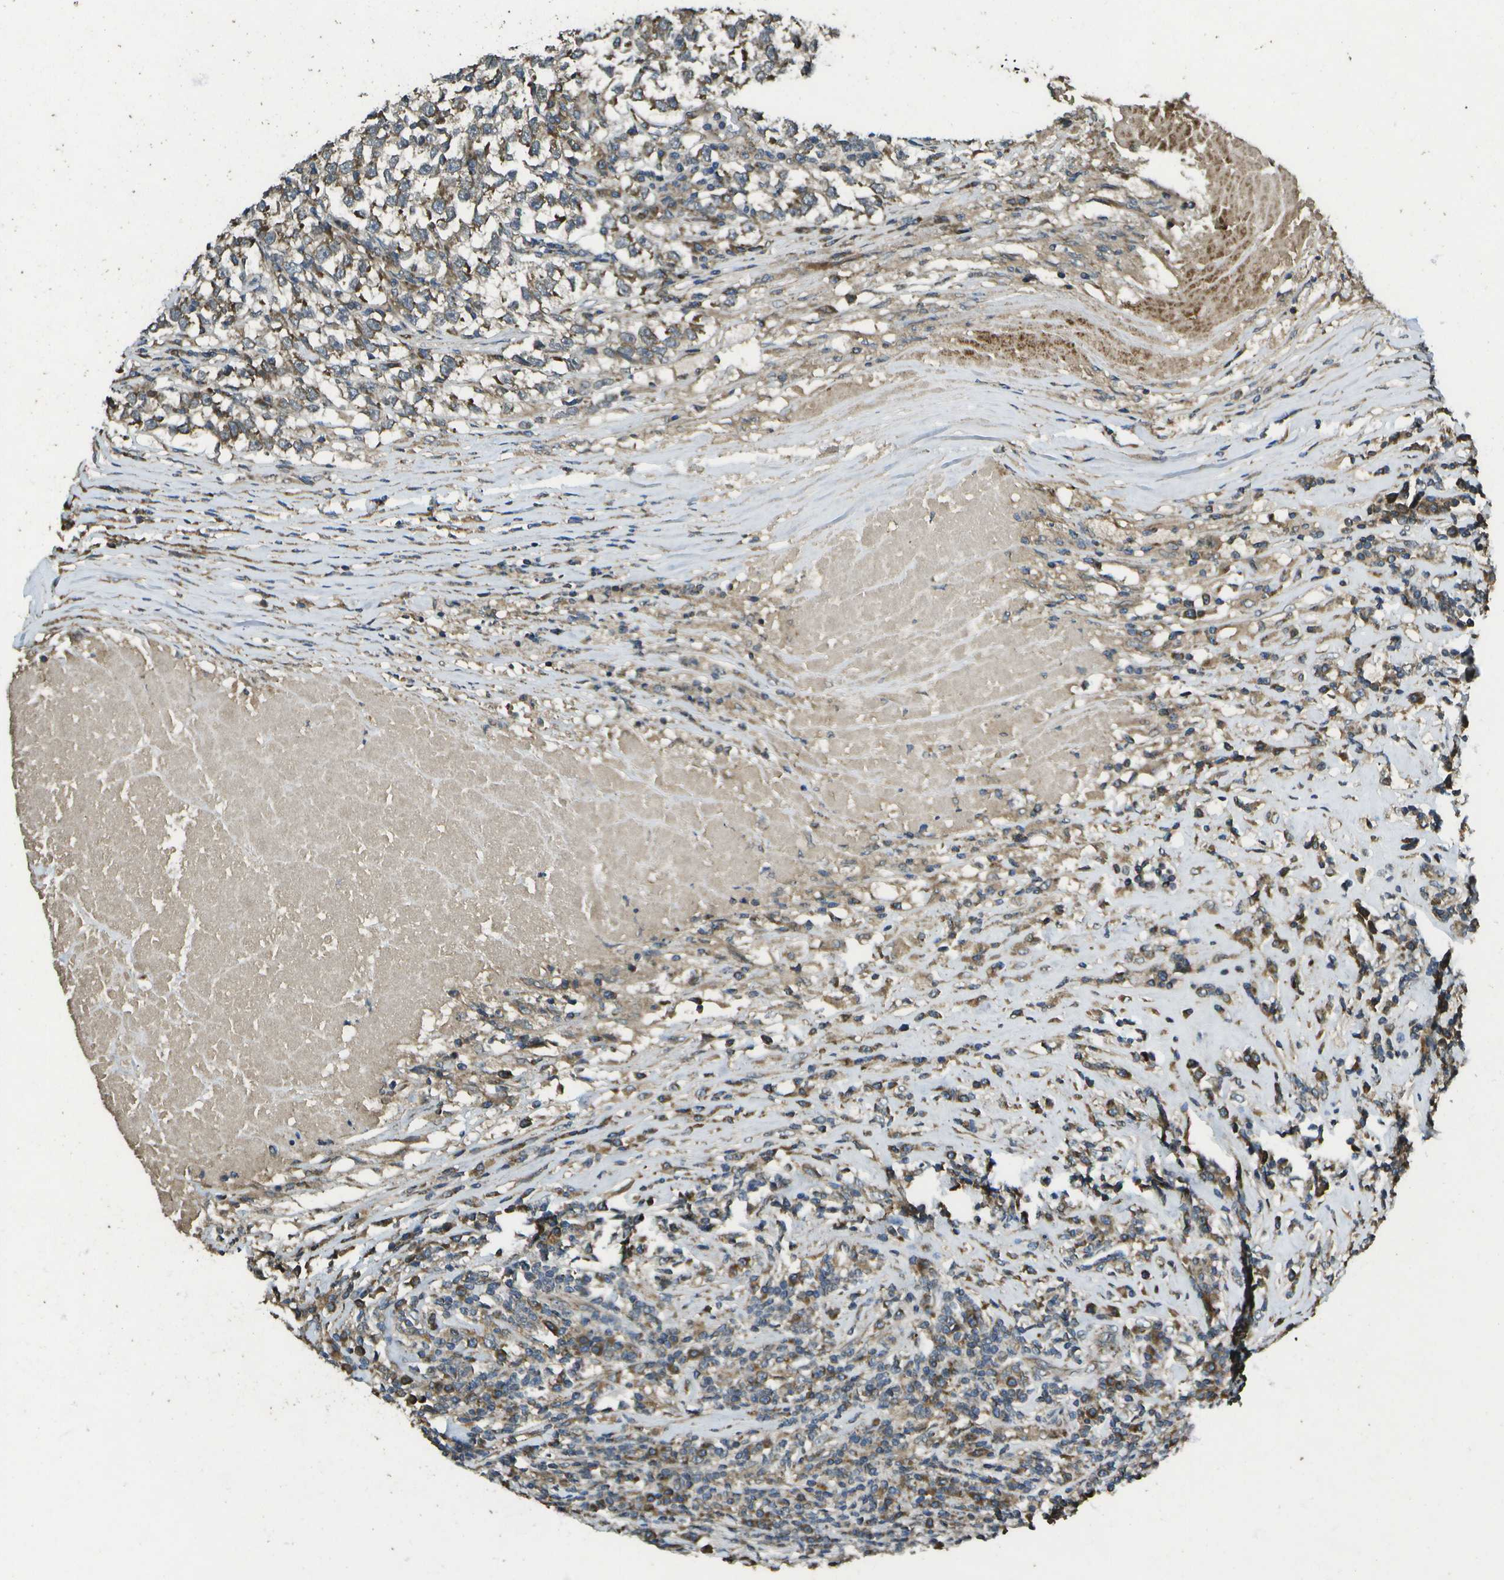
{"staining": {"intensity": "moderate", "quantity": ">75%", "location": "cytoplasmic/membranous"}, "tissue": "testis cancer", "cell_type": "Tumor cells", "image_type": "cancer", "snomed": [{"axis": "morphology", "description": "Normal tissue, NOS"}, {"axis": "morphology", "description": "Seminoma, NOS"}, {"axis": "topography", "description": "Testis"}], "caption": "This image displays immunohistochemistry staining of human testis seminoma, with medium moderate cytoplasmic/membranous staining in approximately >75% of tumor cells.", "gene": "HFE", "patient": {"sex": "male", "age": 43}}